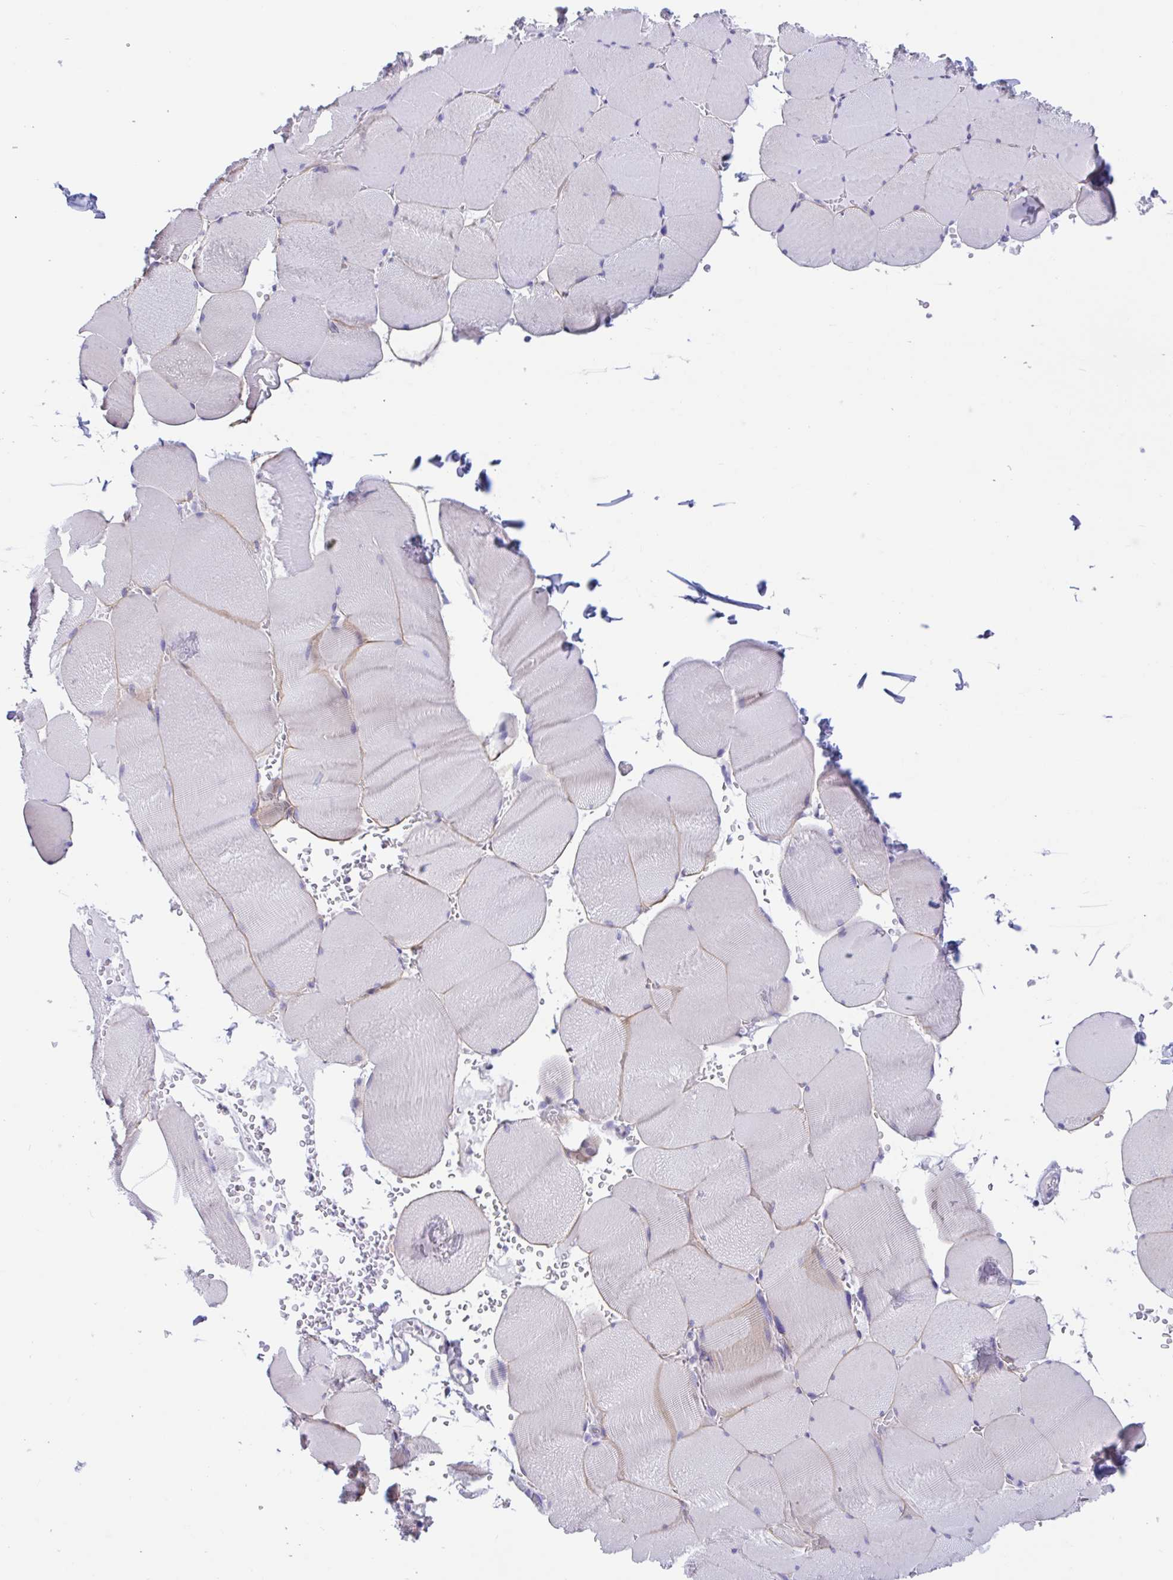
{"staining": {"intensity": "negative", "quantity": "none", "location": "none"}, "tissue": "skeletal muscle", "cell_type": "Myocytes", "image_type": "normal", "snomed": [{"axis": "morphology", "description": "Normal tissue, NOS"}, {"axis": "topography", "description": "Skeletal muscle"}, {"axis": "topography", "description": "Head-Neck"}], "caption": "High power microscopy image of an IHC histopathology image of benign skeletal muscle, revealing no significant expression in myocytes.", "gene": "OR6N2", "patient": {"sex": "male", "age": 66}}